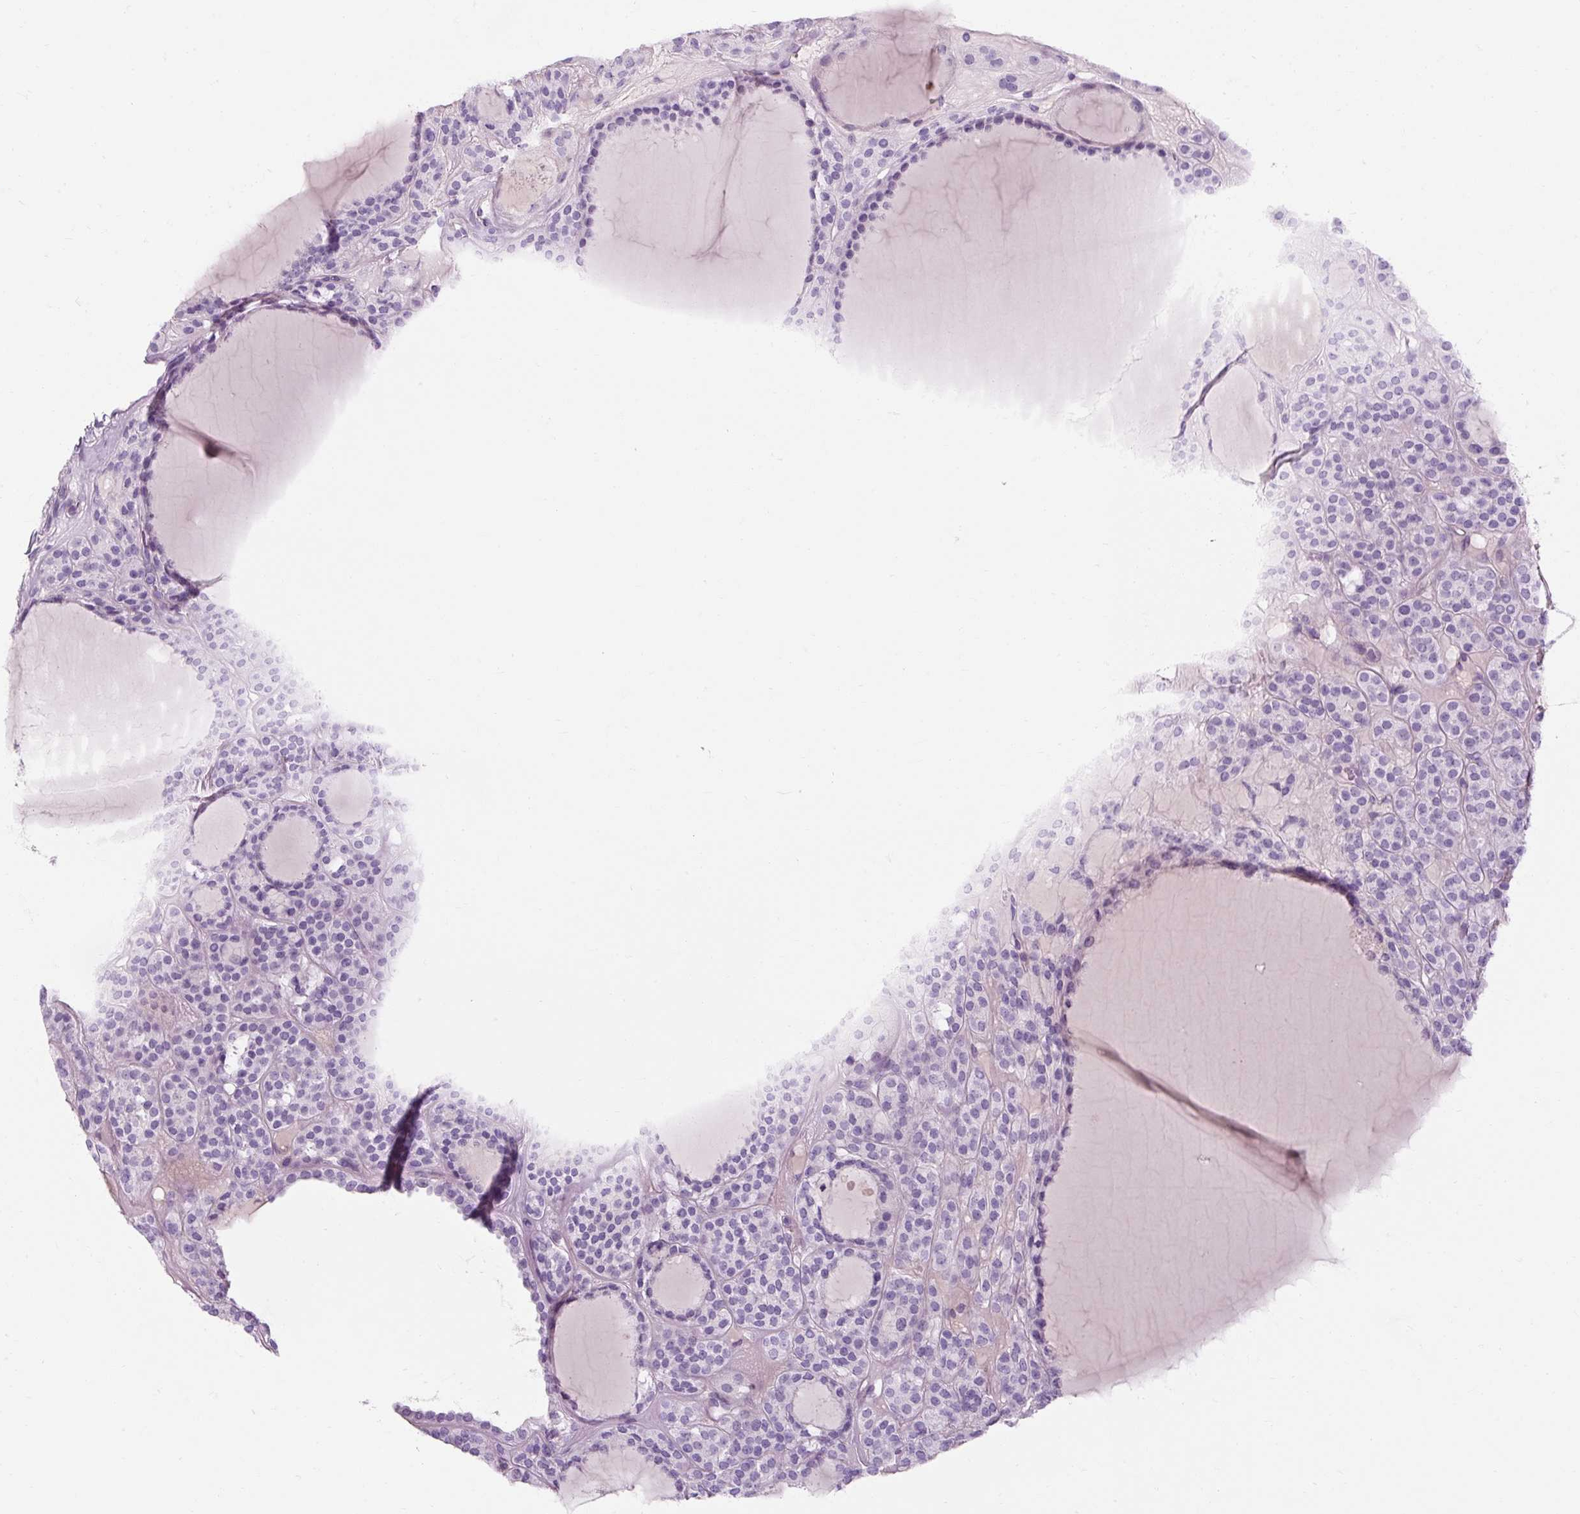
{"staining": {"intensity": "negative", "quantity": "none", "location": "none"}, "tissue": "thyroid cancer", "cell_type": "Tumor cells", "image_type": "cancer", "snomed": [{"axis": "morphology", "description": "Follicular adenoma carcinoma, NOS"}, {"axis": "topography", "description": "Thyroid gland"}], "caption": "The photomicrograph demonstrates no significant positivity in tumor cells of thyroid cancer. (DAB immunohistochemistry, high magnification).", "gene": "TIGD2", "patient": {"sex": "female", "age": 63}}